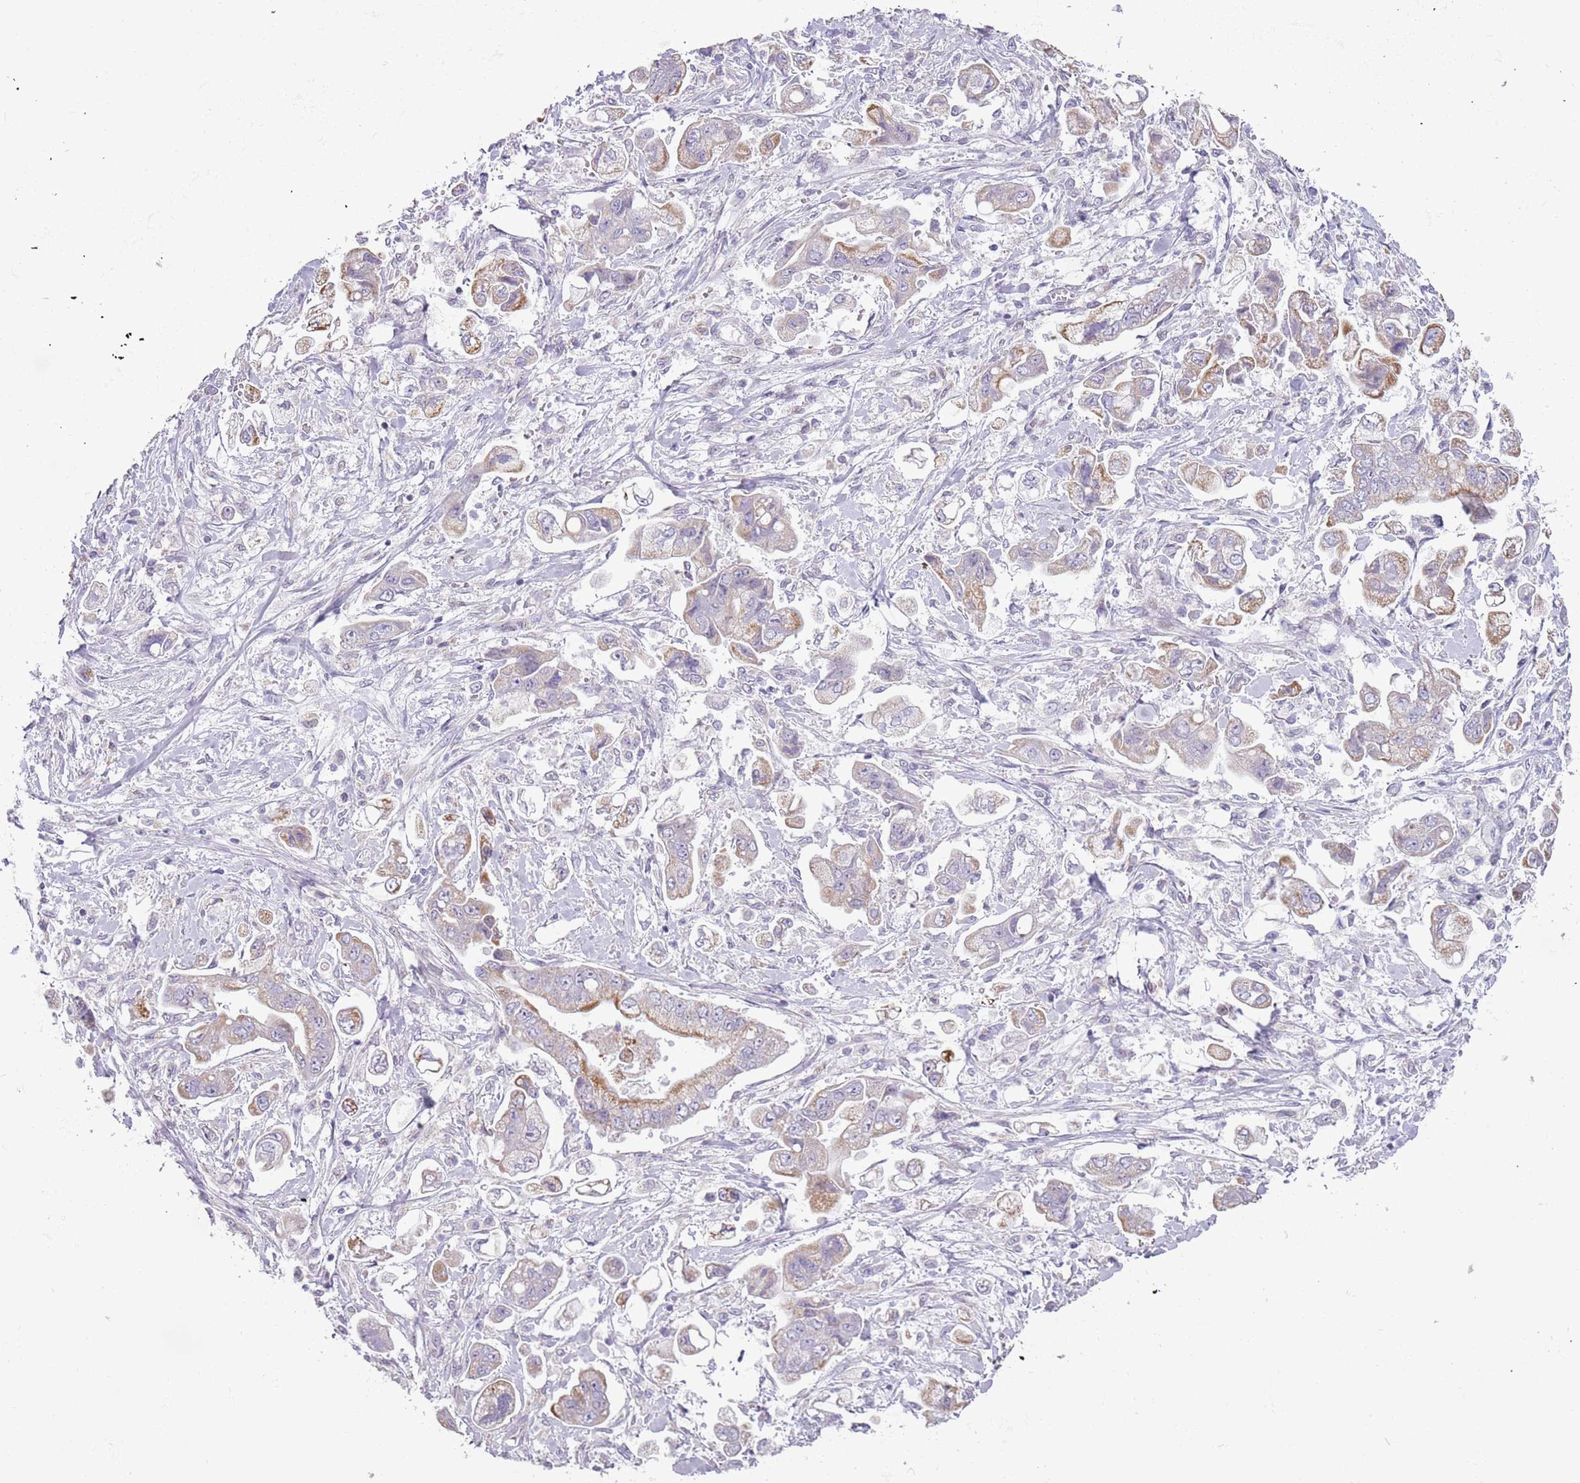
{"staining": {"intensity": "moderate", "quantity": "25%-75%", "location": "cytoplasmic/membranous"}, "tissue": "stomach cancer", "cell_type": "Tumor cells", "image_type": "cancer", "snomed": [{"axis": "morphology", "description": "Adenocarcinoma, NOS"}, {"axis": "topography", "description": "Stomach"}], "caption": "Immunohistochemistry (IHC) image of human adenocarcinoma (stomach) stained for a protein (brown), which displays medium levels of moderate cytoplasmic/membranous expression in approximately 25%-75% of tumor cells.", "gene": "MLLT11", "patient": {"sex": "male", "age": 62}}